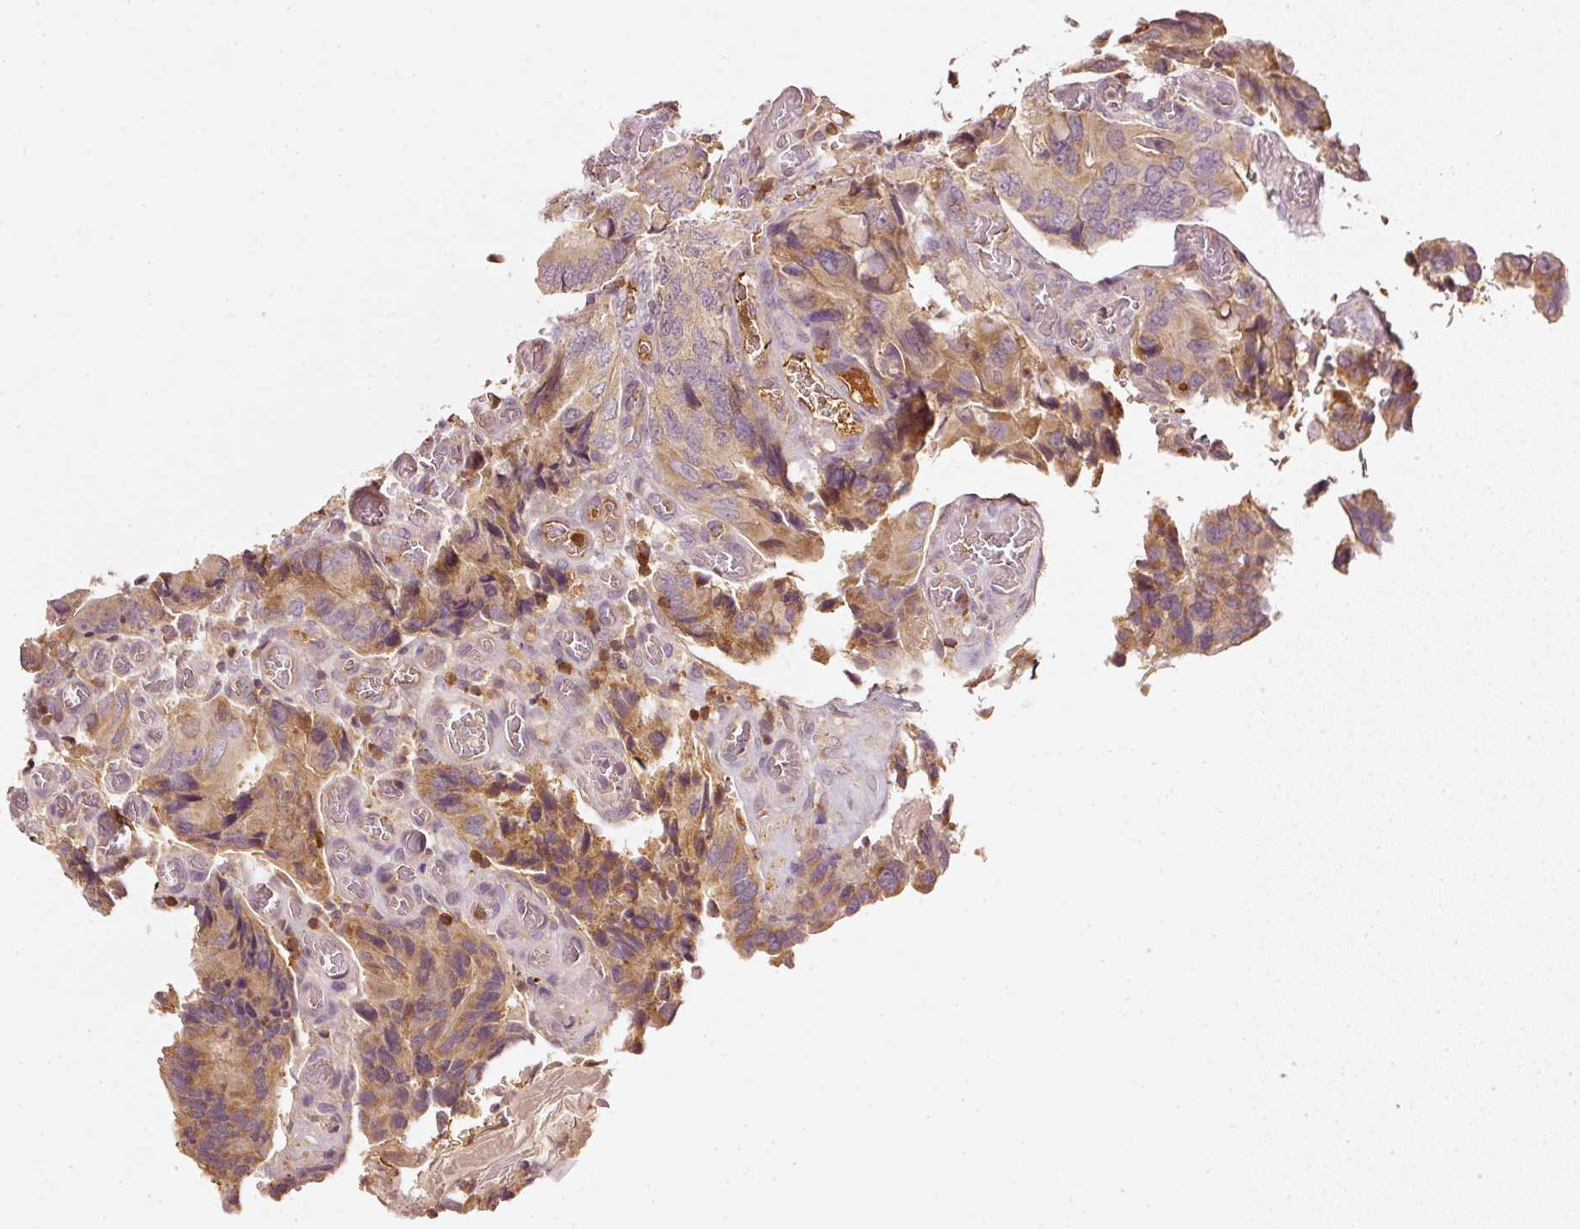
{"staining": {"intensity": "moderate", "quantity": ">75%", "location": "cytoplasmic/membranous"}, "tissue": "colorectal cancer", "cell_type": "Tumor cells", "image_type": "cancer", "snomed": [{"axis": "morphology", "description": "Adenocarcinoma, NOS"}, {"axis": "topography", "description": "Colon"}], "caption": "Immunohistochemistry micrograph of human colorectal adenocarcinoma stained for a protein (brown), which exhibits medium levels of moderate cytoplasmic/membranous expression in about >75% of tumor cells.", "gene": "EVL", "patient": {"sex": "male", "age": 84}}